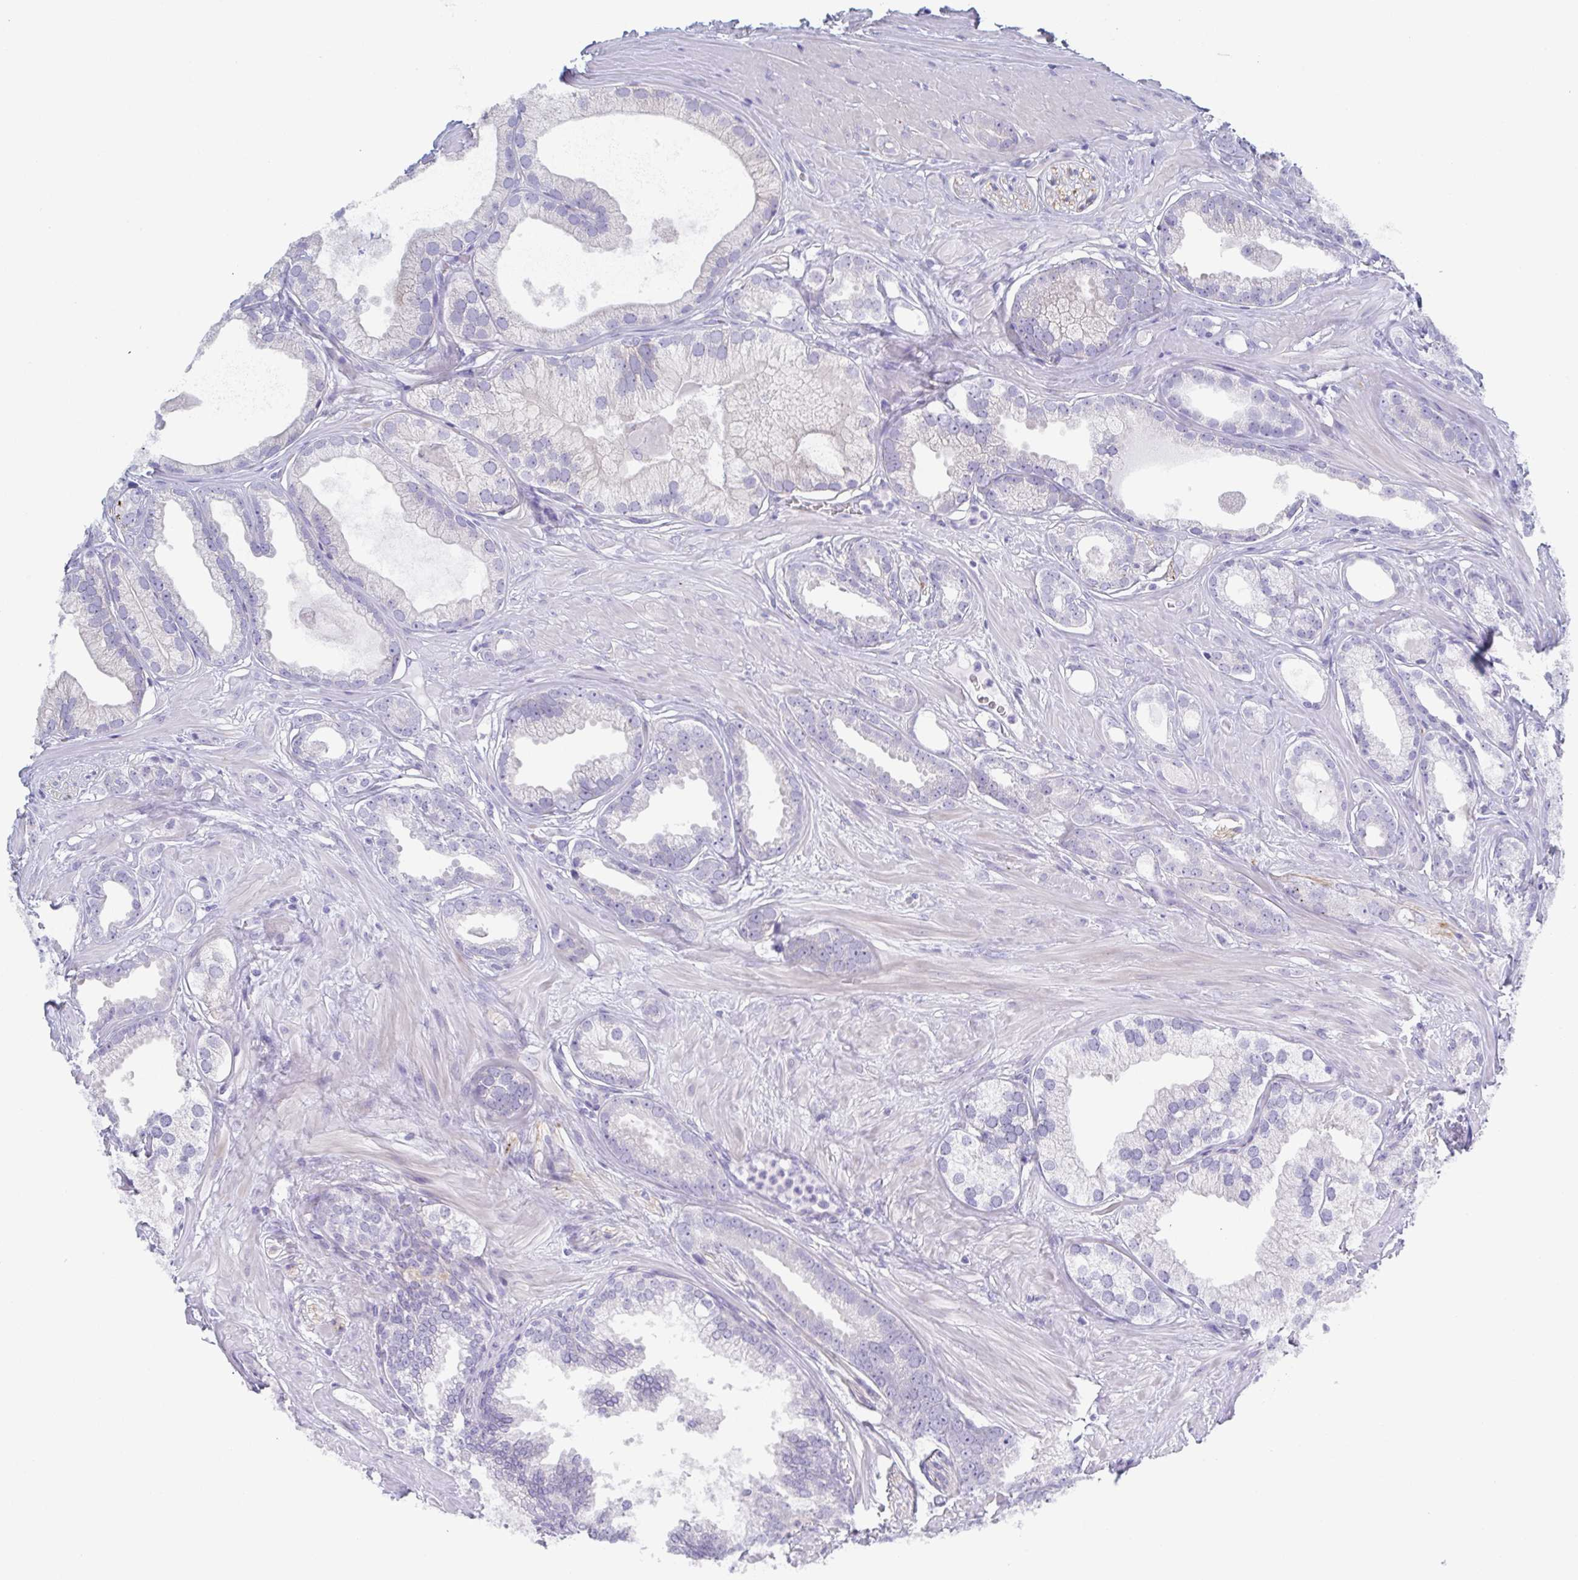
{"staining": {"intensity": "negative", "quantity": "none", "location": "none"}, "tissue": "prostate cancer", "cell_type": "Tumor cells", "image_type": "cancer", "snomed": [{"axis": "morphology", "description": "Adenocarcinoma, Low grade"}, {"axis": "topography", "description": "Prostate"}], "caption": "High magnification brightfield microscopy of adenocarcinoma (low-grade) (prostate) stained with DAB (3,3'-diaminobenzidine) (brown) and counterstained with hematoxylin (blue): tumor cells show no significant expression.", "gene": "DYNC1I1", "patient": {"sex": "male", "age": 65}}